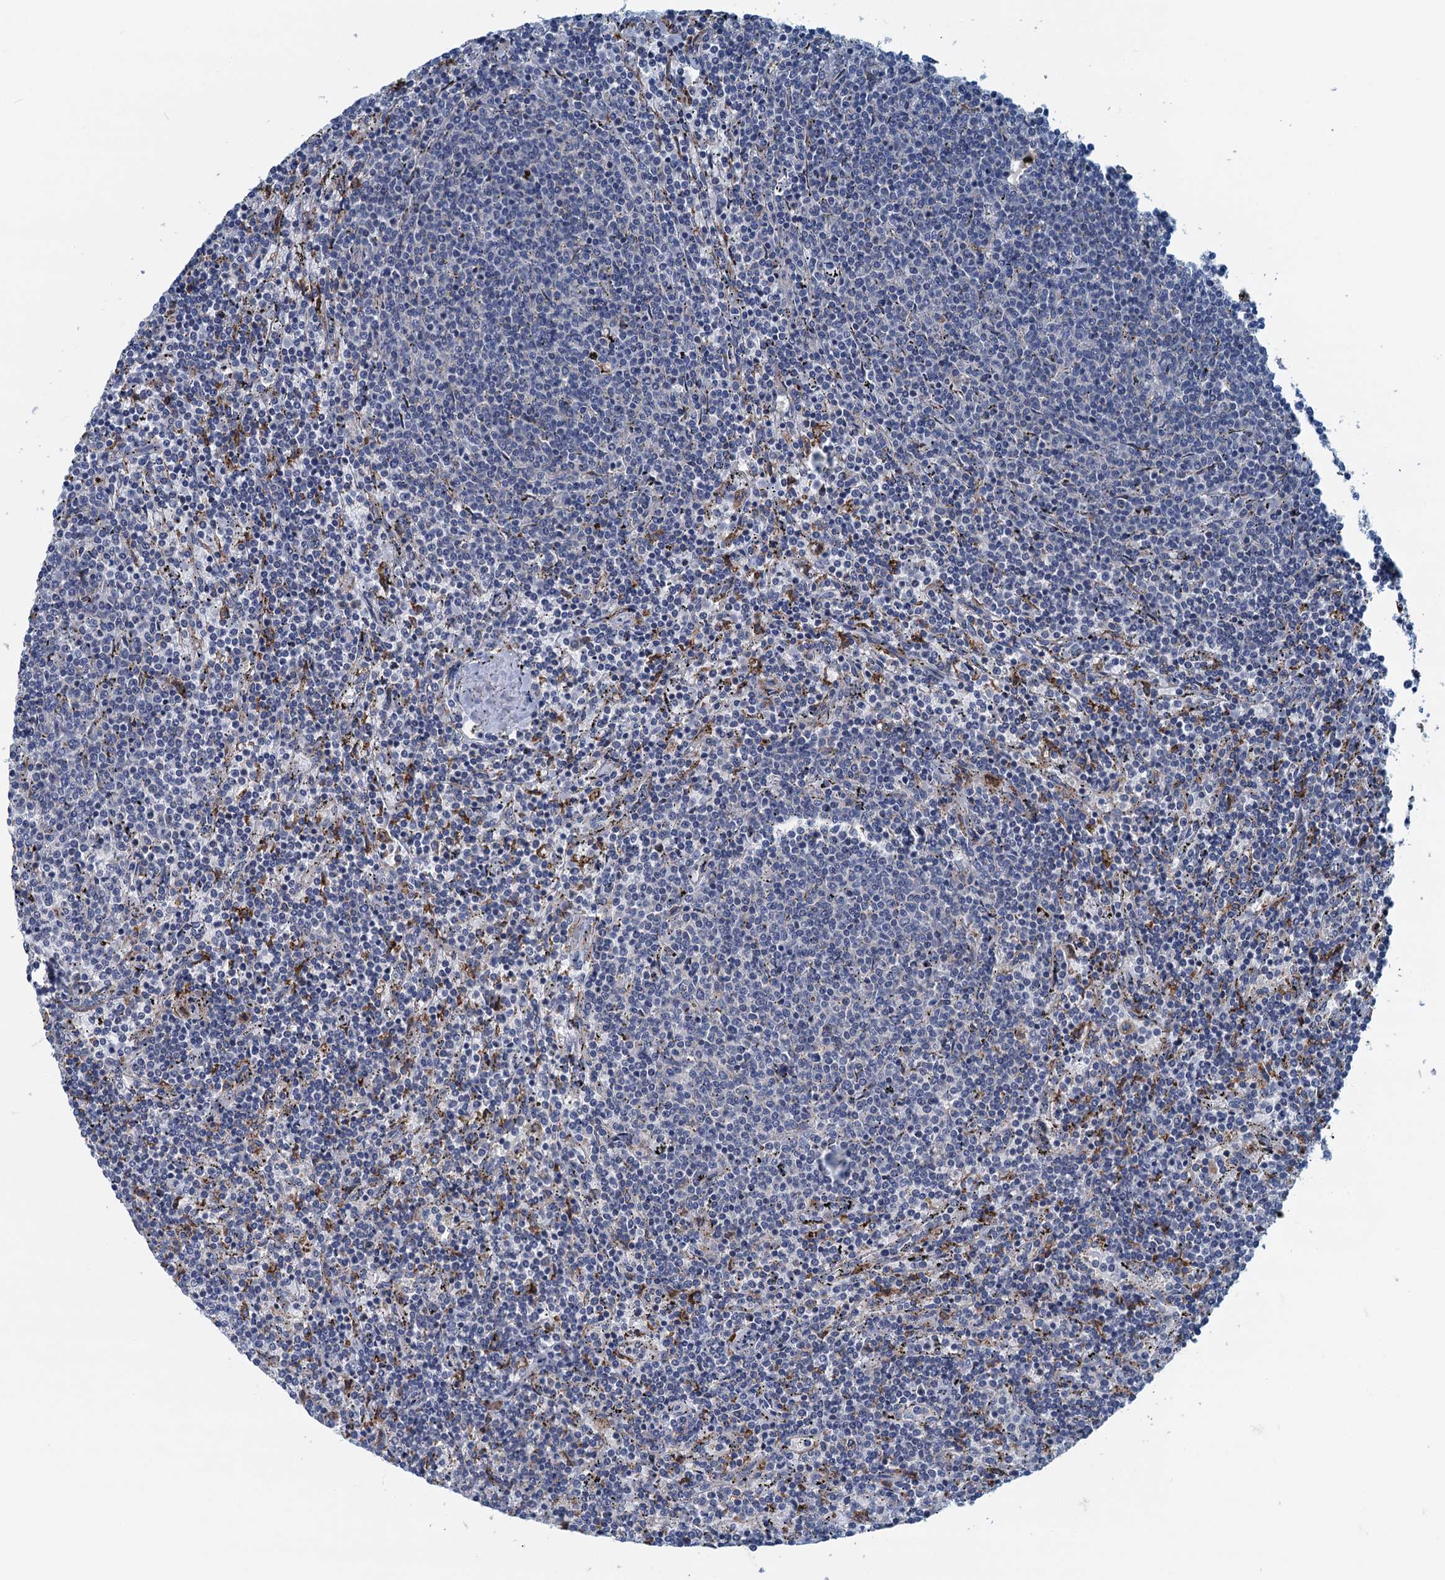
{"staining": {"intensity": "negative", "quantity": "none", "location": "none"}, "tissue": "lymphoma", "cell_type": "Tumor cells", "image_type": "cancer", "snomed": [{"axis": "morphology", "description": "Malignant lymphoma, non-Hodgkin's type, Low grade"}, {"axis": "topography", "description": "Spleen"}], "caption": "This is an immunohistochemistry (IHC) image of lymphoma. There is no expression in tumor cells.", "gene": "MYDGF", "patient": {"sex": "female", "age": 50}}